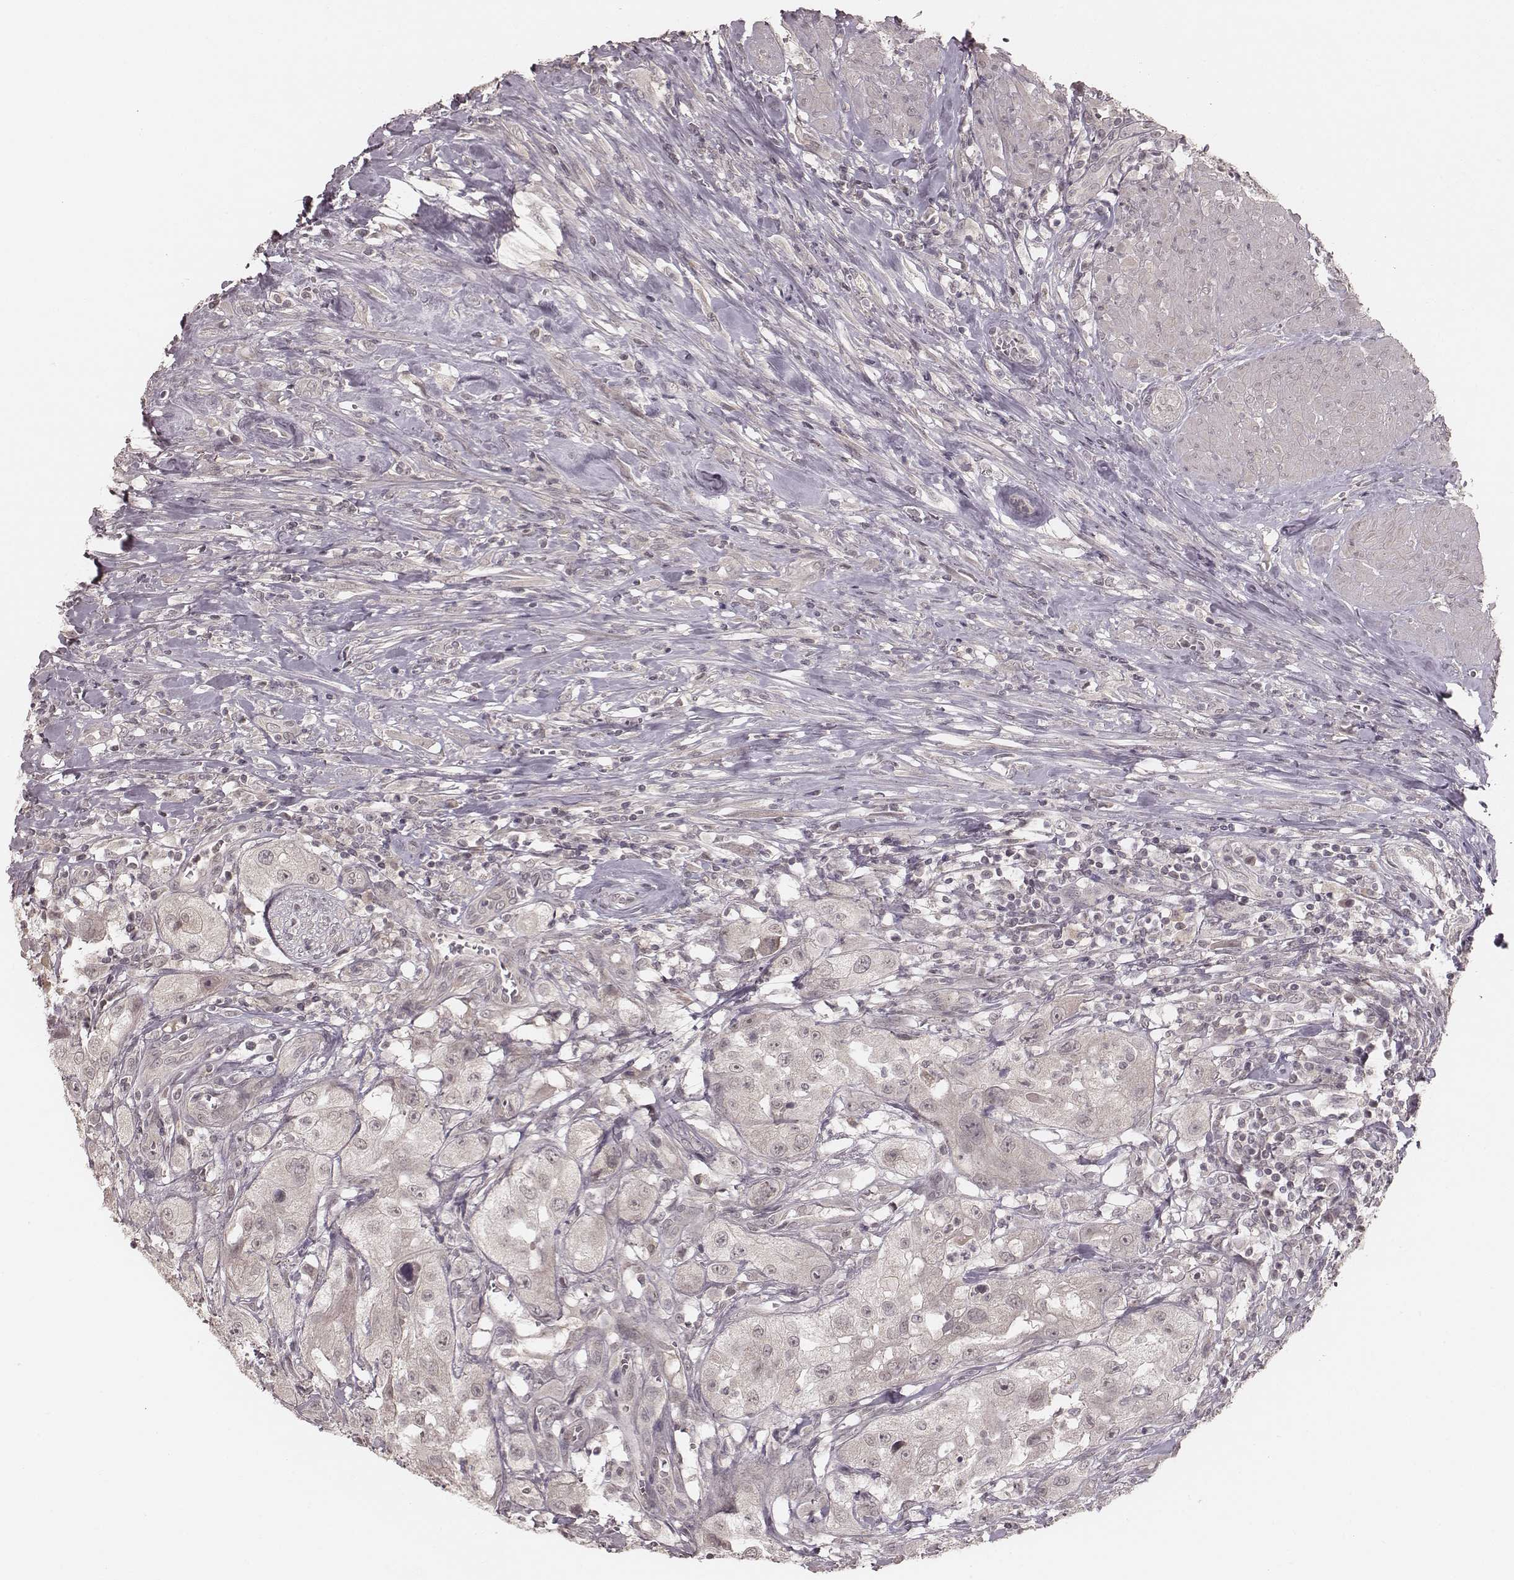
{"staining": {"intensity": "negative", "quantity": "none", "location": "none"}, "tissue": "urothelial cancer", "cell_type": "Tumor cells", "image_type": "cancer", "snomed": [{"axis": "morphology", "description": "Urothelial carcinoma, High grade"}, {"axis": "topography", "description": "Urinary bladder"}], "caption": "Immunohistochemistry (IHC) micrograph of neoplastic tissue: human urothelial cancer stained with DAB (3,3'-diaminobenzidine) shows no significant protein positivity in tumor cells. Brightfield microscopy of IHC stained with DAB (brown) and hematoxylin (blue), captured at high magnification.", "gene": "LY6K", "patient": {"sex": "male", "age": 79}}